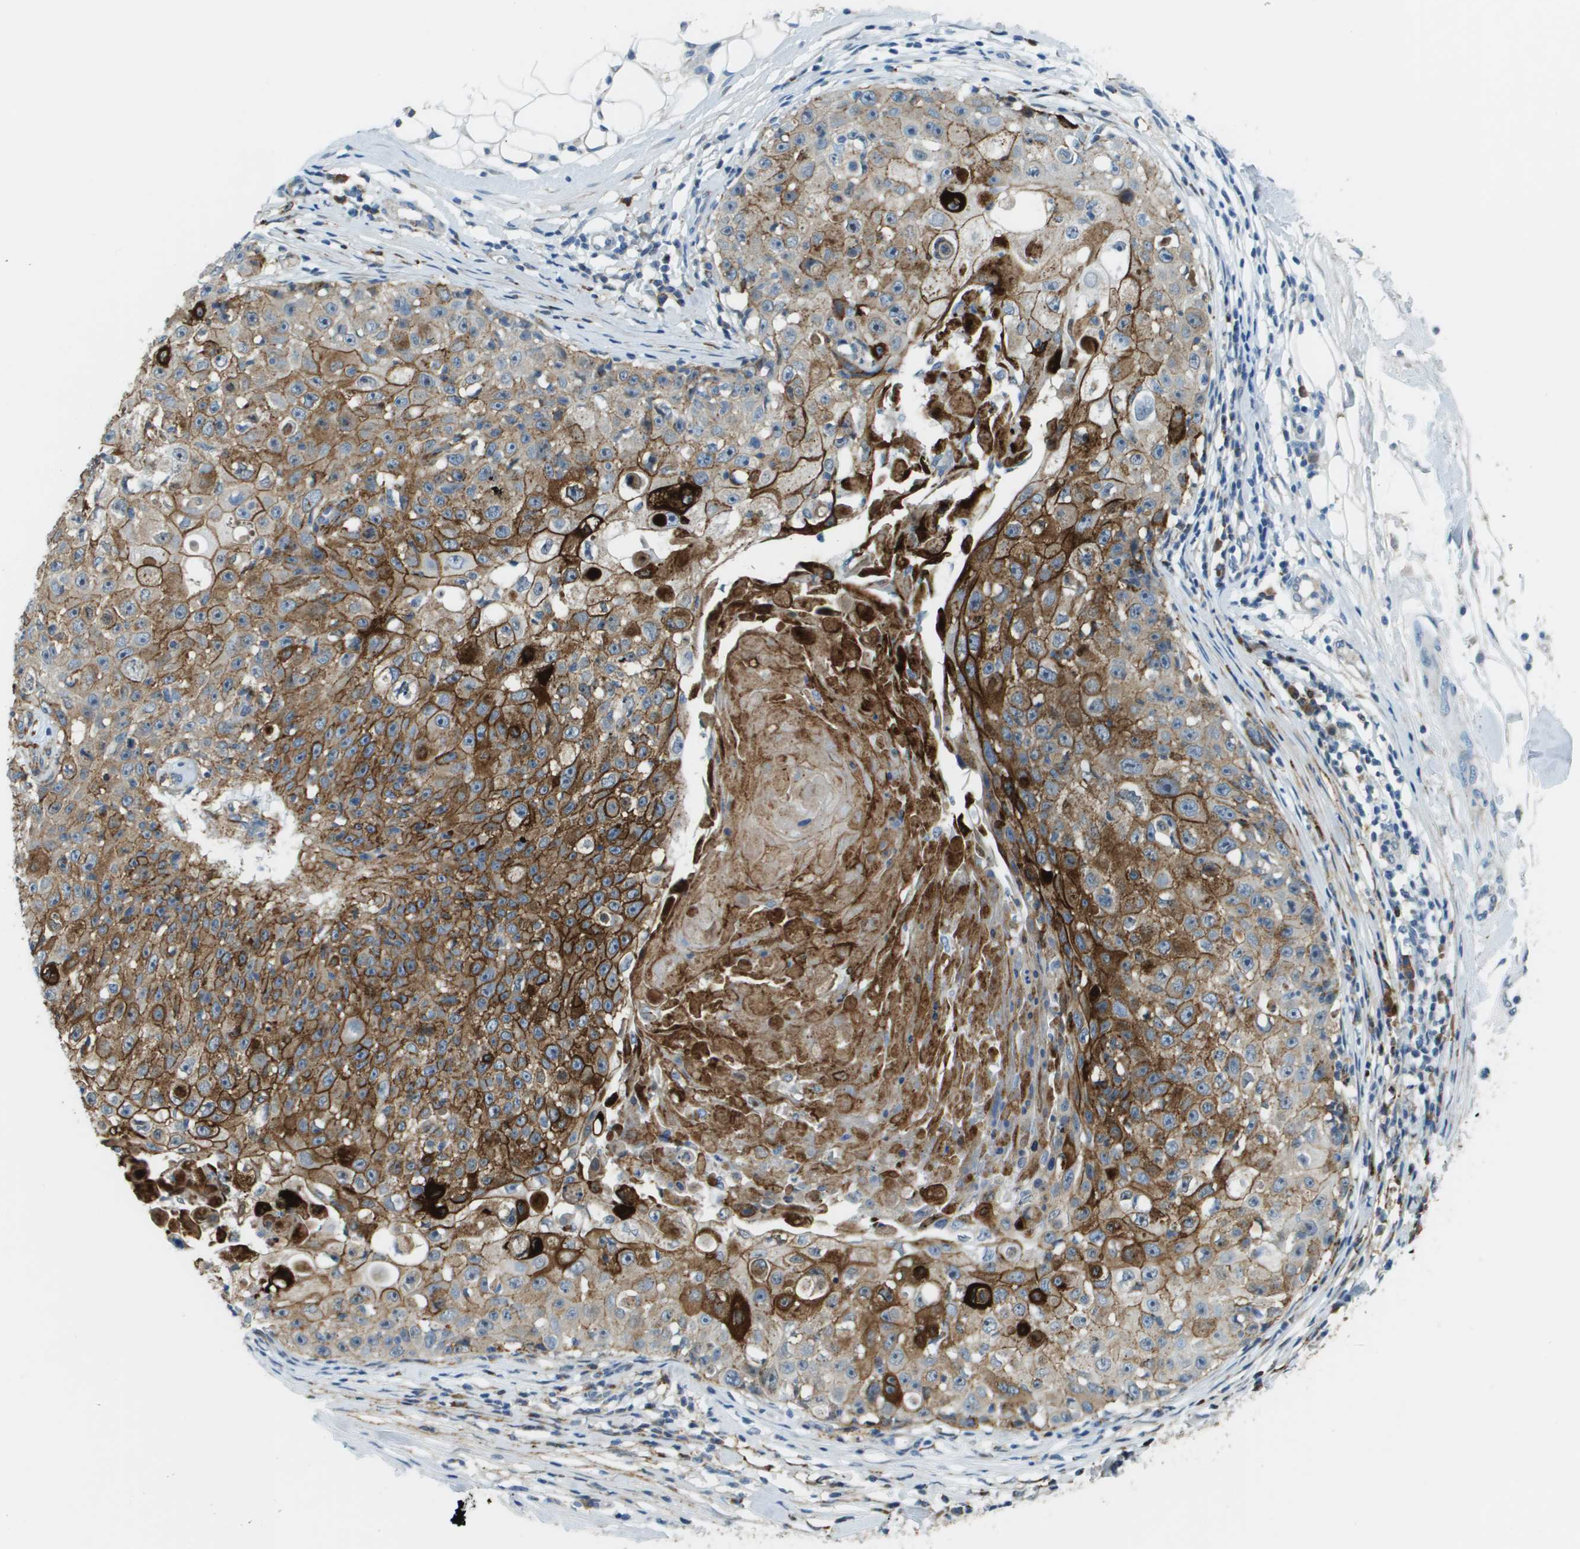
{"staining": {"intensity": "moderate", "quantity": ">75%", "location": "cytoplasmic/membranous"}, "tissue": "skin cancer", "cell_type": "Tumor cells", "image_type": "cancer", "snomed": [{"axis": "morphology", "description": "Squamous cell carcinoma, NOS"}, {"axis": "topography", "description": "Skin"}], "caption": "Moderate cytoplasmic/membranous positivity is present in approximately >75% of tumor cells in skin cancer (squamous cell carcinoma). (brown staining indicates protein expression, while blue staining denotes nuclei).", "gene": "SDC1", "patient": {"sex": "male", "age": 86}}